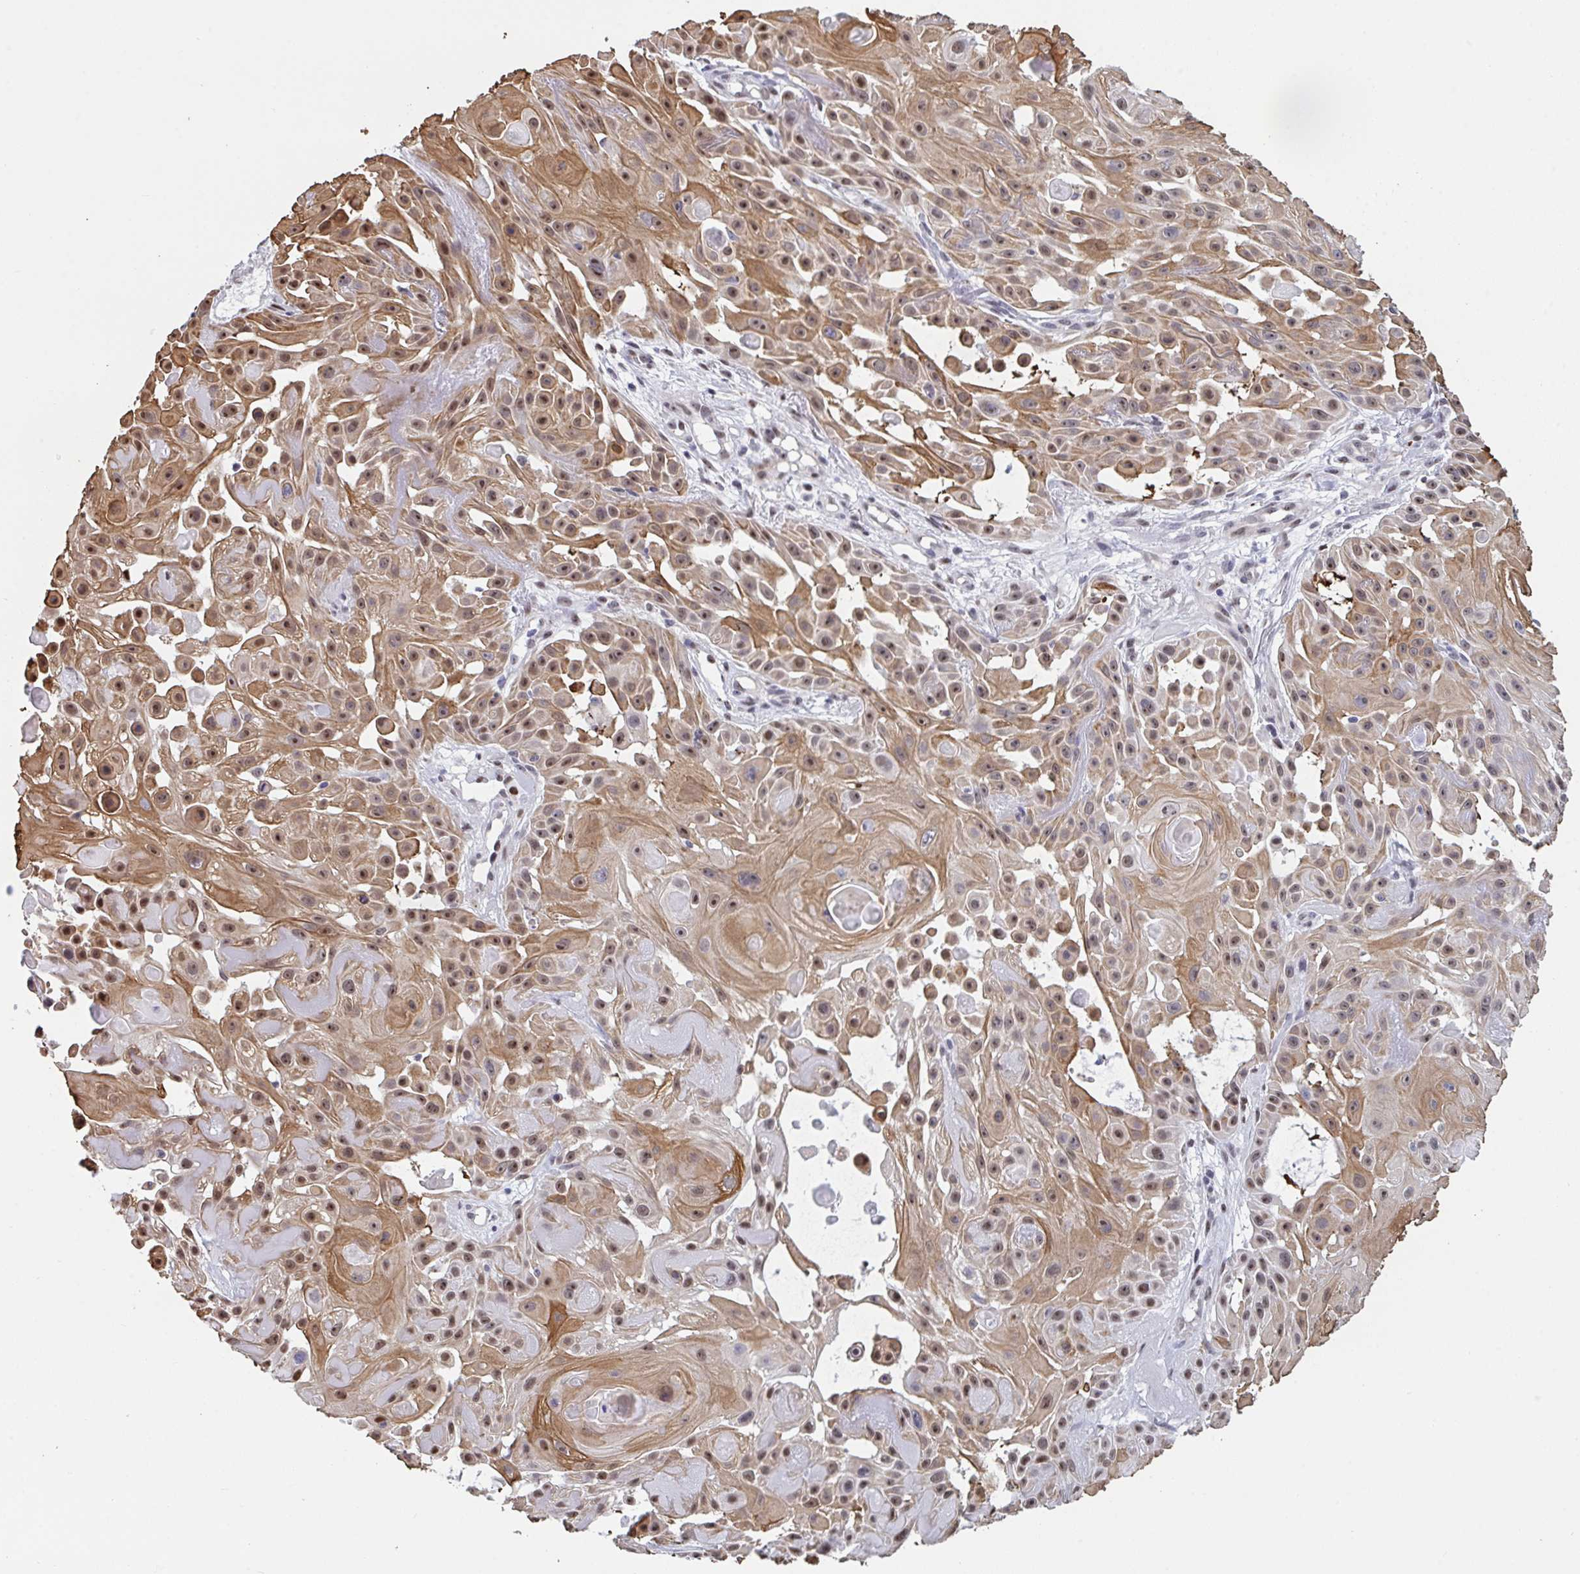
{"staining": {"intensity": "moderate", "quantity": ">75%", "location": "cytoplasmic/membranous,nuclear"}, "tissue": "skin cancer", "cell_type": "Tumor cells", "image_type": "cancer", "snomed": [{"axis": "morphology", "description": "Squamous cell carcinoma, NOS"}, {"axis": "topography", "description": "Skin"}], "caption": "This is an image of immunohistochemistry staining of skin cancer (squamous cell carcinoma), which shows moderate positivity in the cytoplasmic/membranous and nuclear of tumor cells.", "gene": "PELI2", "patient": {"sex": "male", "age": 91}}